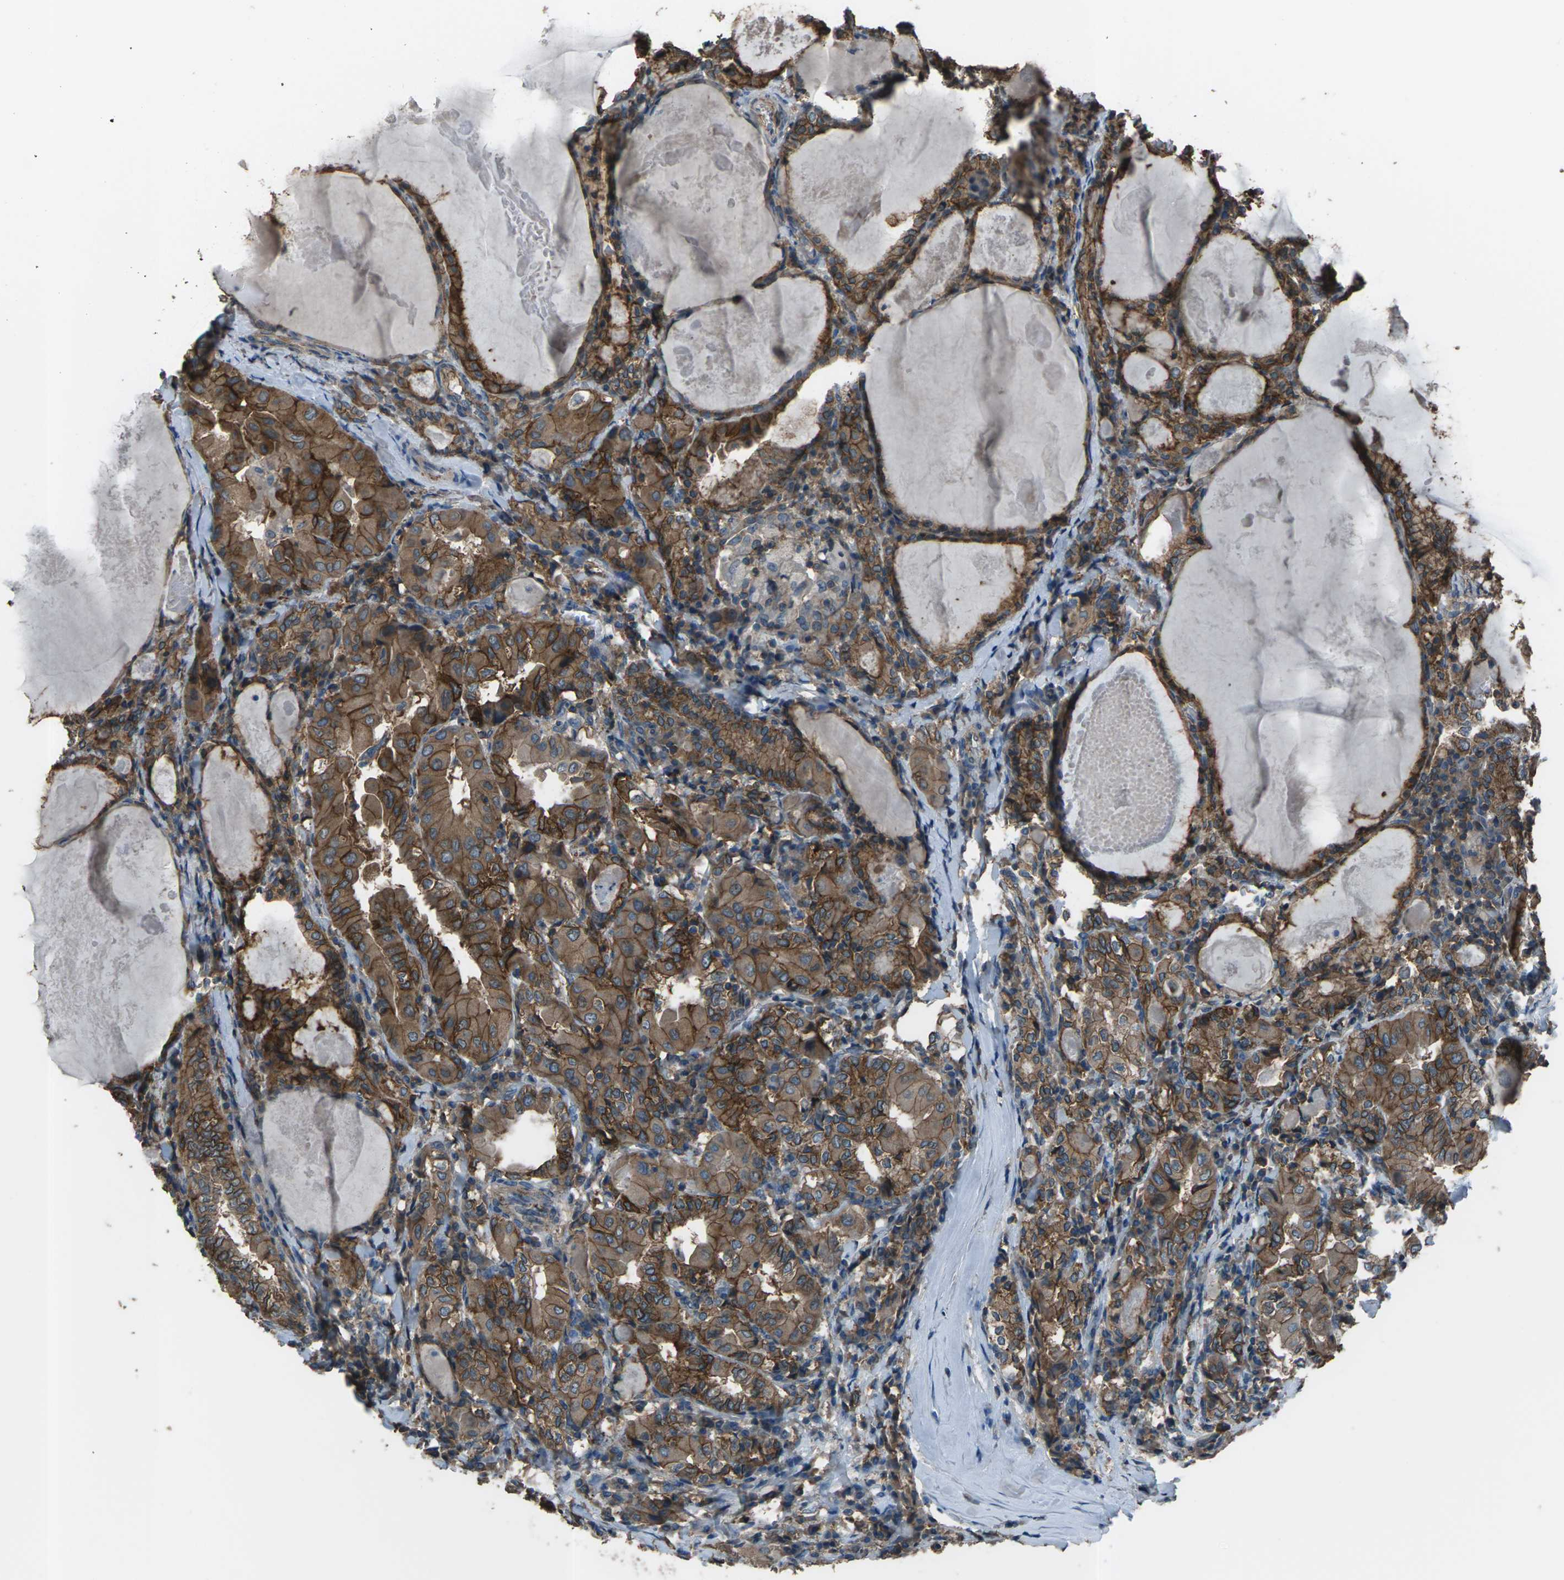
{"staining": {"intensity": "strong", "quantity": ">75%", "location": "cytoplasmic/membranous"}, "tissue": "thyroid cancer", "cell_type": "Tumor cells", "image_type": "cancer", "snomed": [{"axis": "morphology", "description": "Papillary adenocarcinoma, NOS"}, {"axis": "topography", "description": "Thyroid gland"}], "caption": "High-power microscopy captured an immunohistochemistry micrograph of thyroid cancer, revealing strong cytoplasmic/membranous expression in about >75% of tumor cells.", "gene": "CMTM4", "patient": {"sex": "female", "age": 42}}